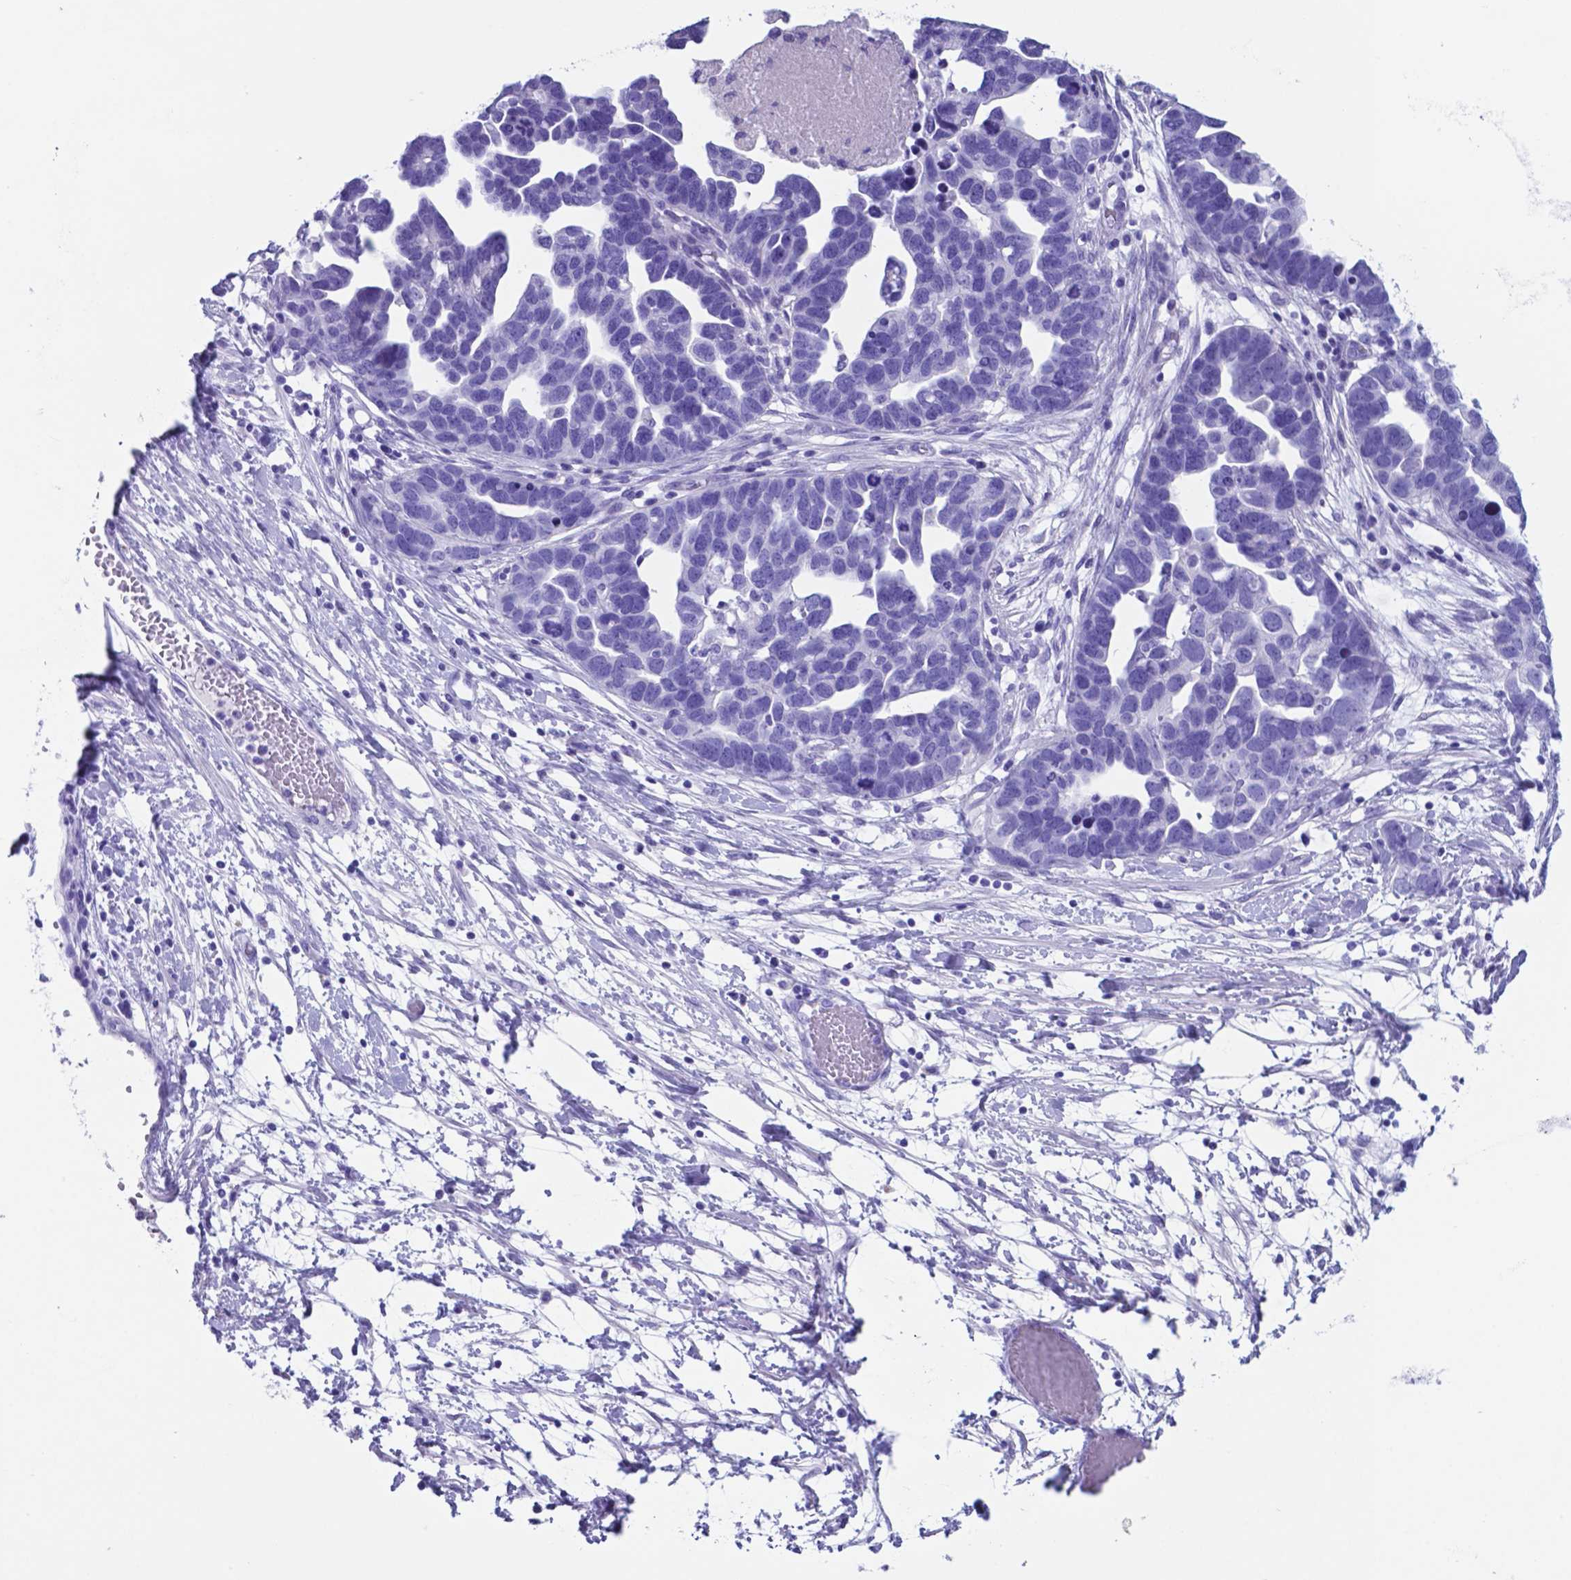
{"staining": {"intensity": "negative", "quantity": "none", "location": "none"}, "tissue": "ovarian cancer", "cell_type": "Tumor cells", "image_type": "cancer", "snomed": [{"axis": "morphology", "description": "Cystadenocarcinoma, serous, NOS"}, {"axis": "topography", "description": "Ovary"}], "caption": "DAB (3,3'-diaminobenzidine) immunohistochemical staining of human ovarian serous cystadenocarcinoma shows no significant positivity in tumor cells. The staining was performed using DAB (3,3'-diaminobenzidine) to visualize the protein expression in brown, while the nuclei were stained in blue with hematoxylin (Magnification: 20x).", "gene": "DNAAF8", "patient": {"sex": "female", "age": 54}}